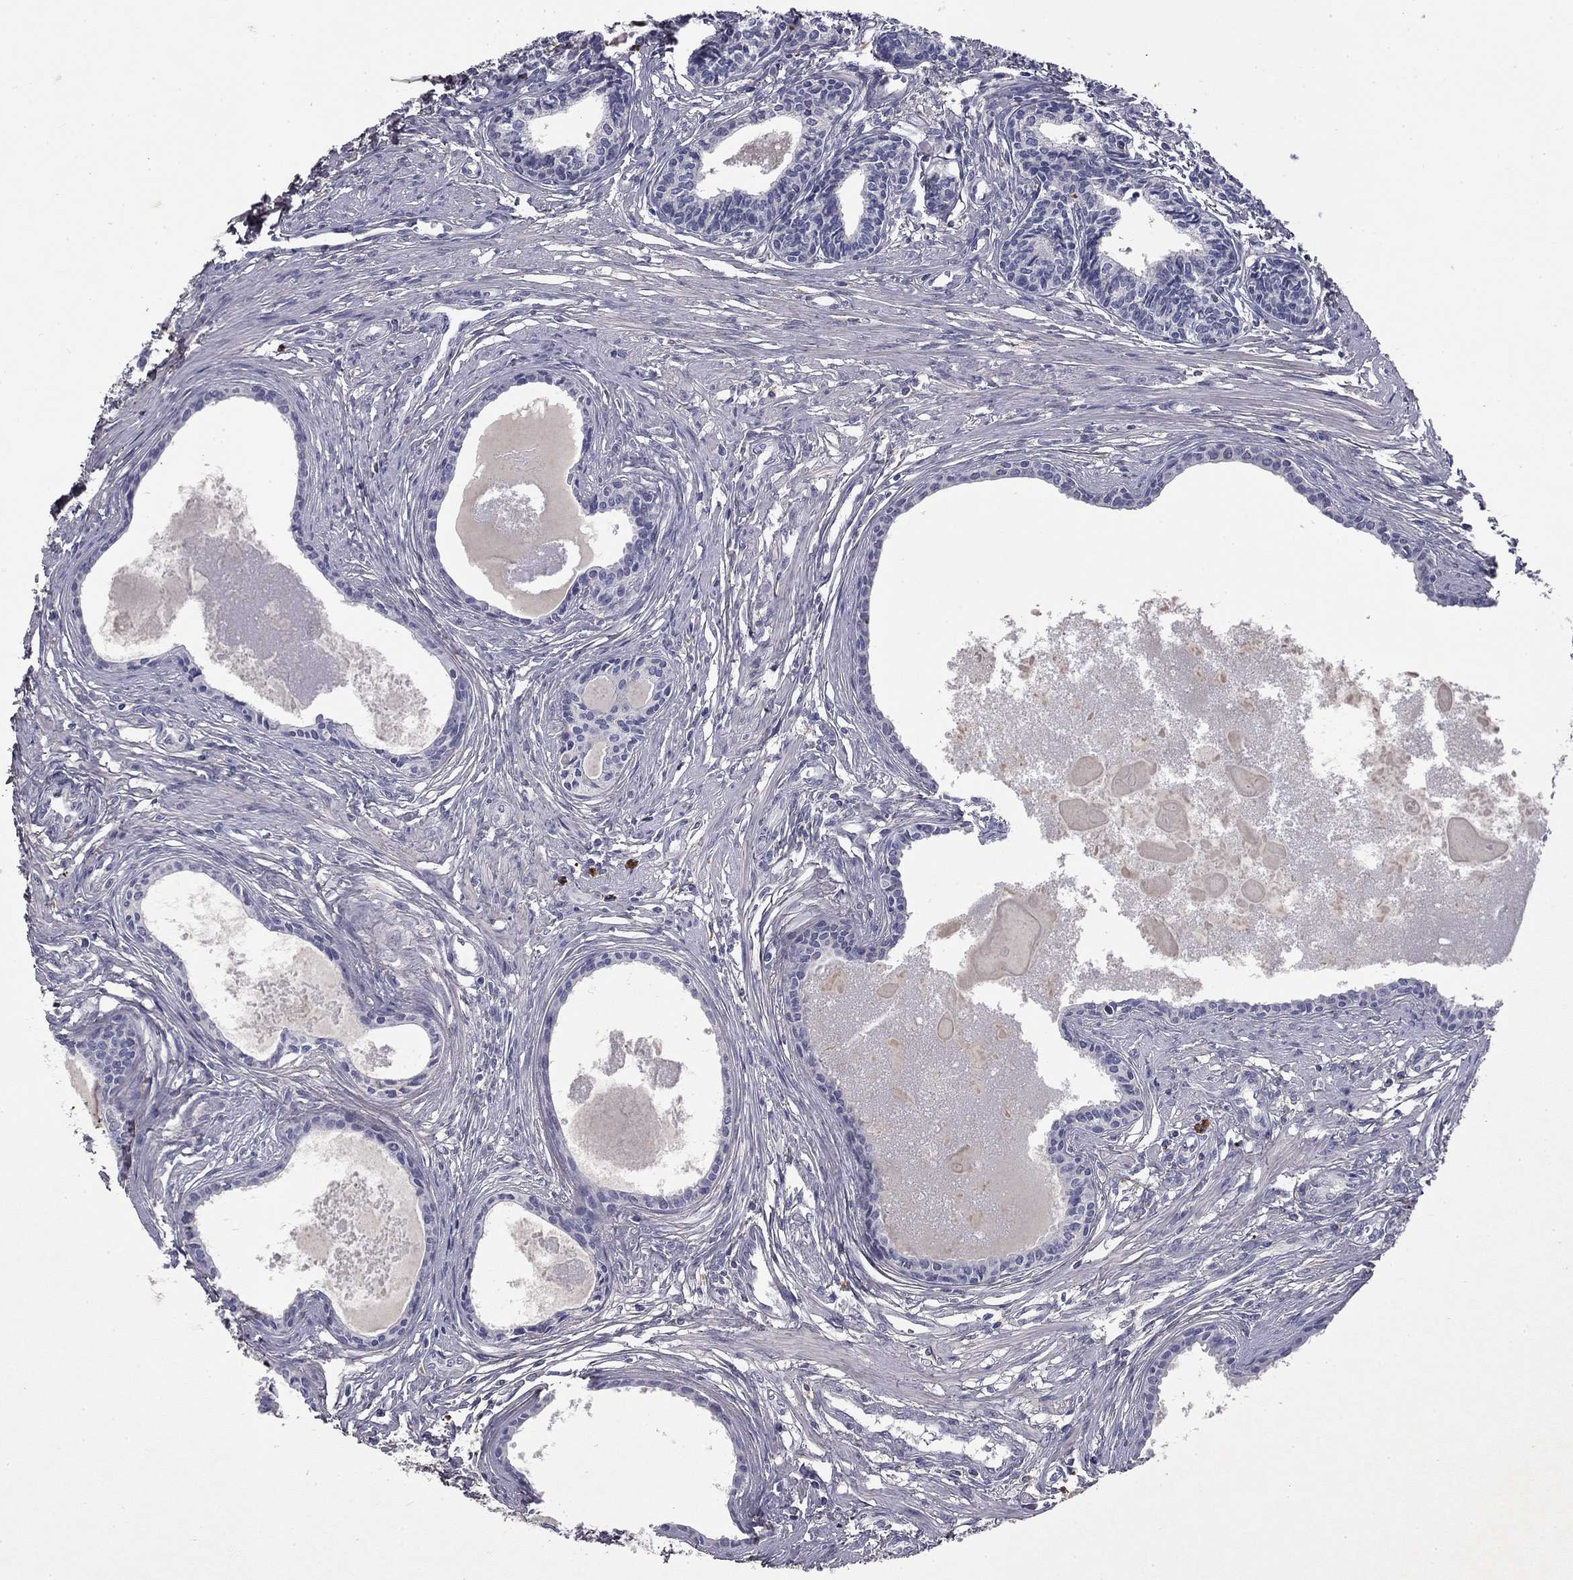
{"staining": {"intensity": "negative", "quantity": "none", "location": "none"}, "tissue": "prostate", "cell_type": "Glandular cells", "image_type": "normal", "snomed": [{"axis": "morphology", "description": "Normal tissue, NOS"}, {"axis": "topography", "description": "Prostate"}], "caption": "There is no significant positivity in glandular cells of prostate. (Brightfield microscopy of DAB (3,3'-diaminobenzidine) IHC at high magnification).", "gene": "COL2A1", "patient": {"sex": "male", "age": 60}}